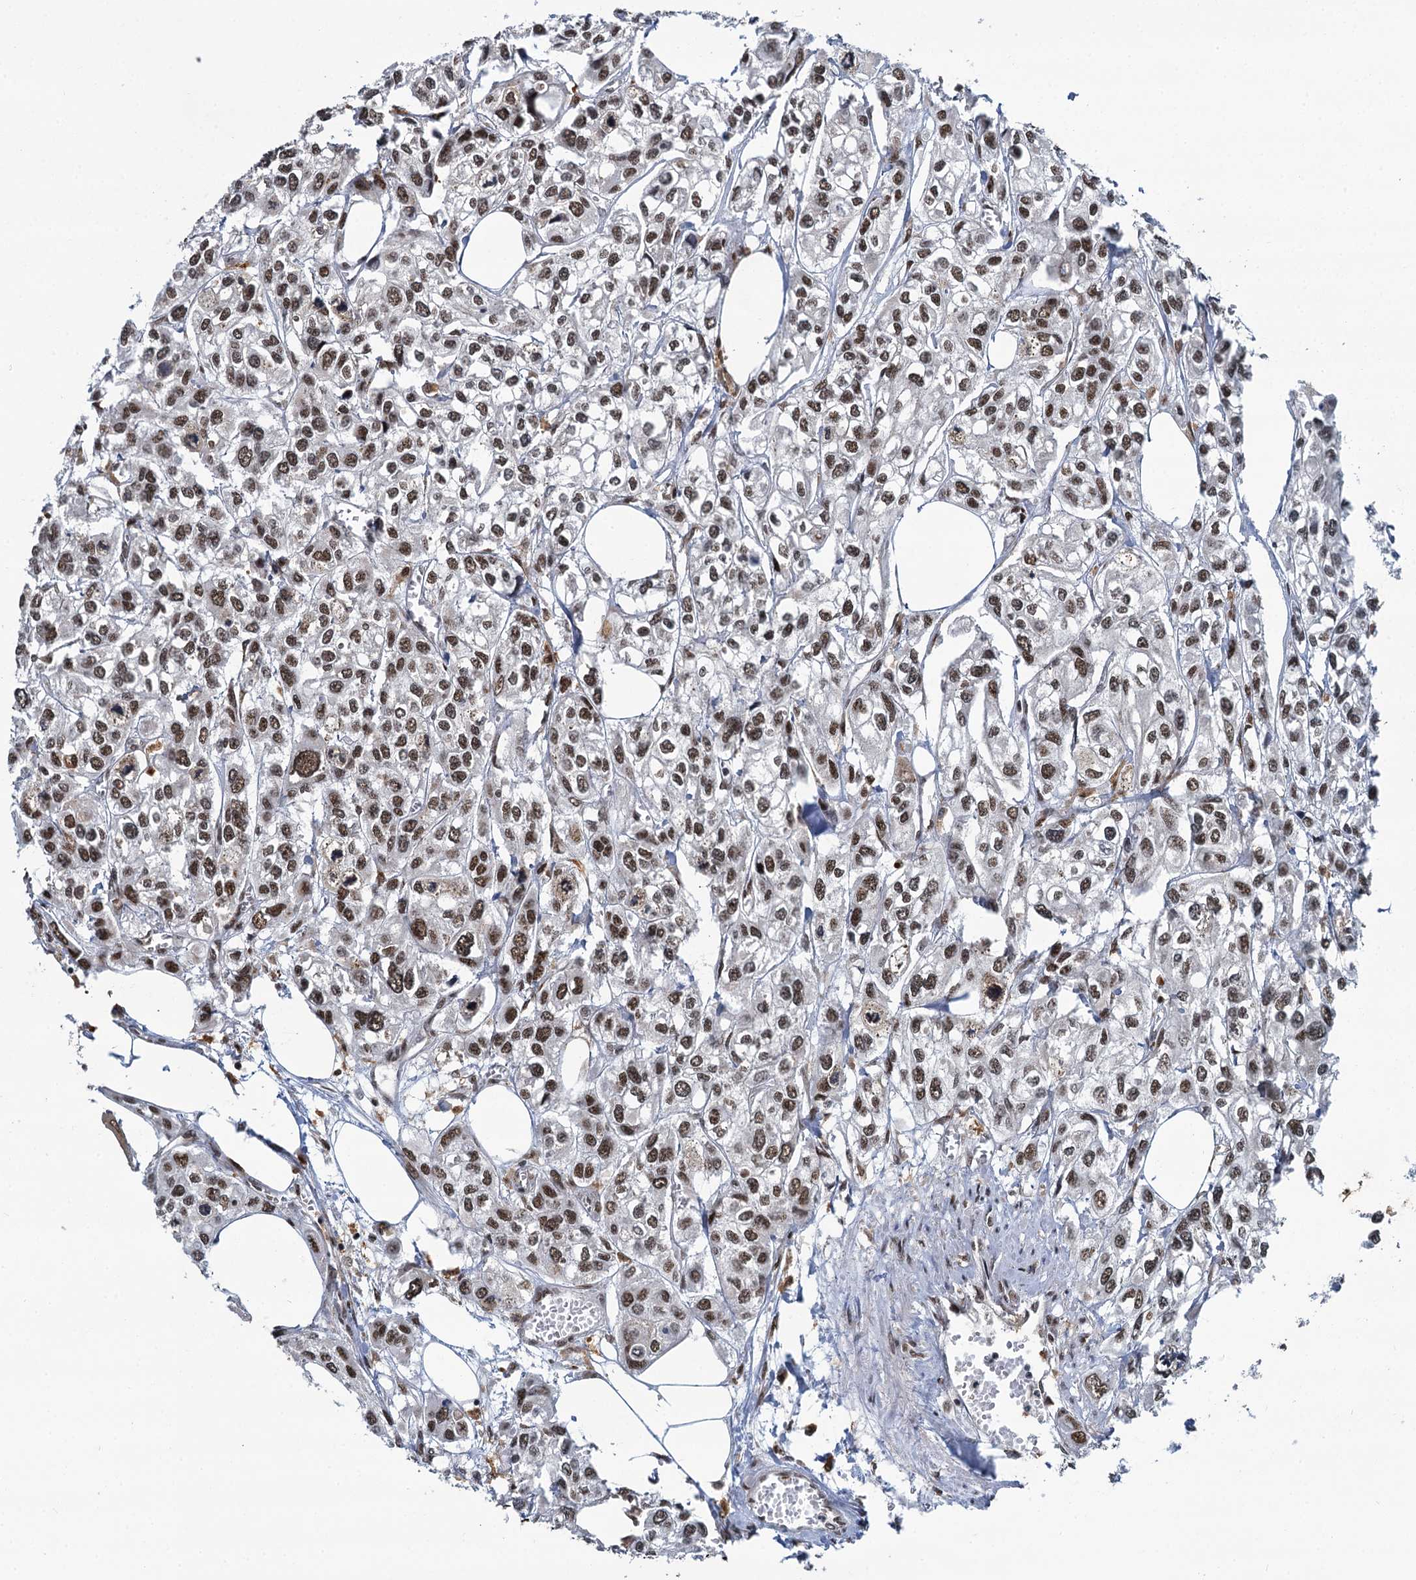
{"staining": {"intensity": "moderate", "quantity": ">75%", "location": "nuclear"}, "tissue": "urothelial cancer", "cell_type": "Tumor cells", "image_type": "cancer", "snomed": [{"axis": "morphology", "description": "Urothelial carcinoma, High grade"}, {"axis": "topography", "description": "Urinary bladder"}], "caption": "Tumor cells exhibit medium levels of moderate nuclear staining in approximately >75% of cells in human urothelial cancer. (DAB (3,3'-diaminobenzidine) = brown stain, brightfield microscopy at high magnification).", "gene": "PPHLN1", "patient": {"sex": "male", "age": 67}}